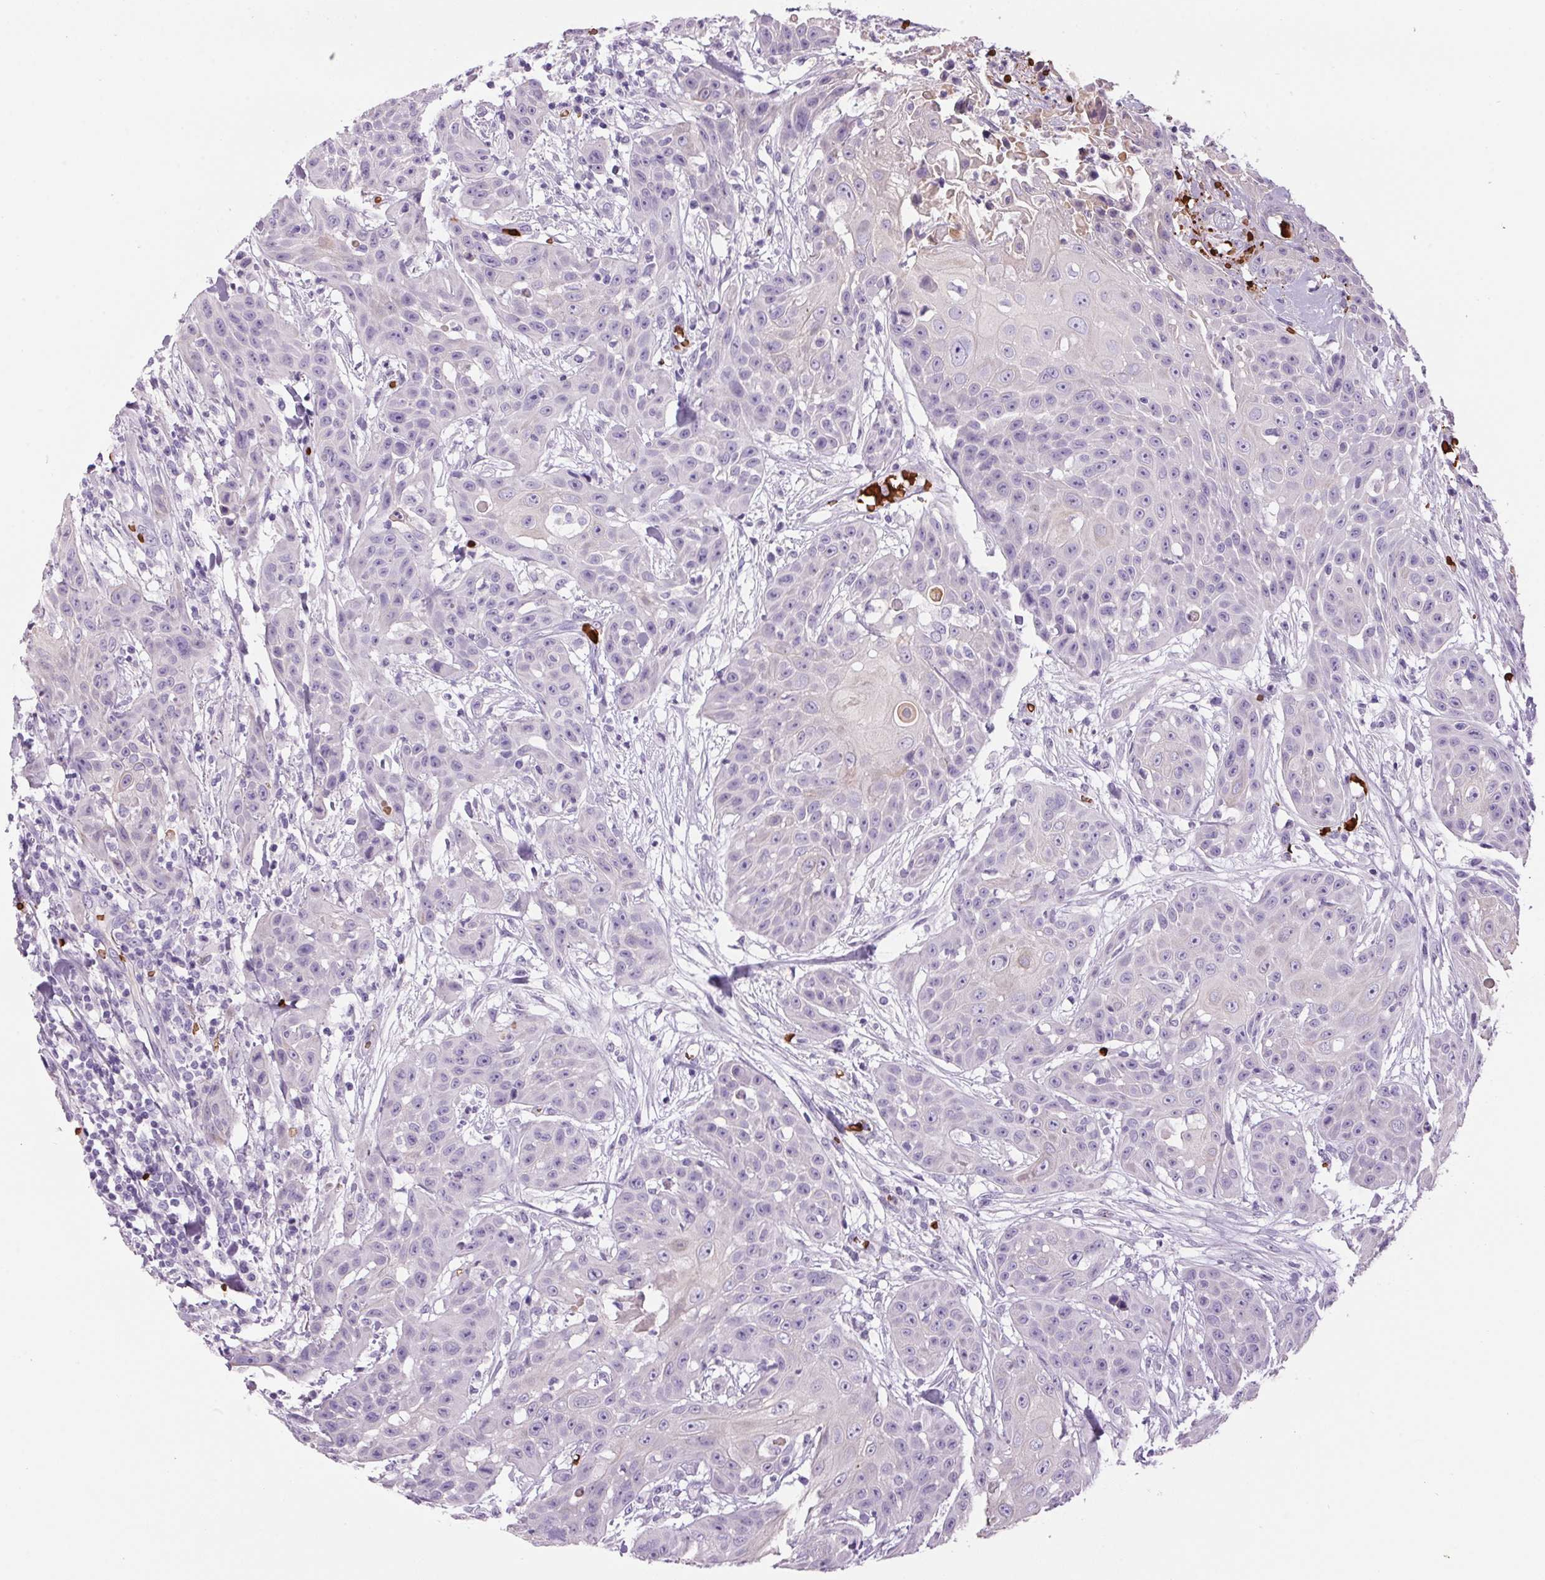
{"staining": {"intensity": "negative", "quantity": "none", "location": "none"}, "tissue": "head and neck cancer", "cell_type": "Tumor cells", "image_type": "cancer", "snomed": [{"axis": "morphology", "description": "Squamous cell carcinoma, NOS"}, {"axis": "topography", "description": "Oral tissue"}, {"axis": "topography", "description": "Head-Neck"}], "caption": "Image shows no protein positivity in tumor cells of head and neck cancer tissue. (IHC, brightfield microscopy, high magnification).", "gene": "HBQ1", "patient": {"sex": "female", "age": 55}}